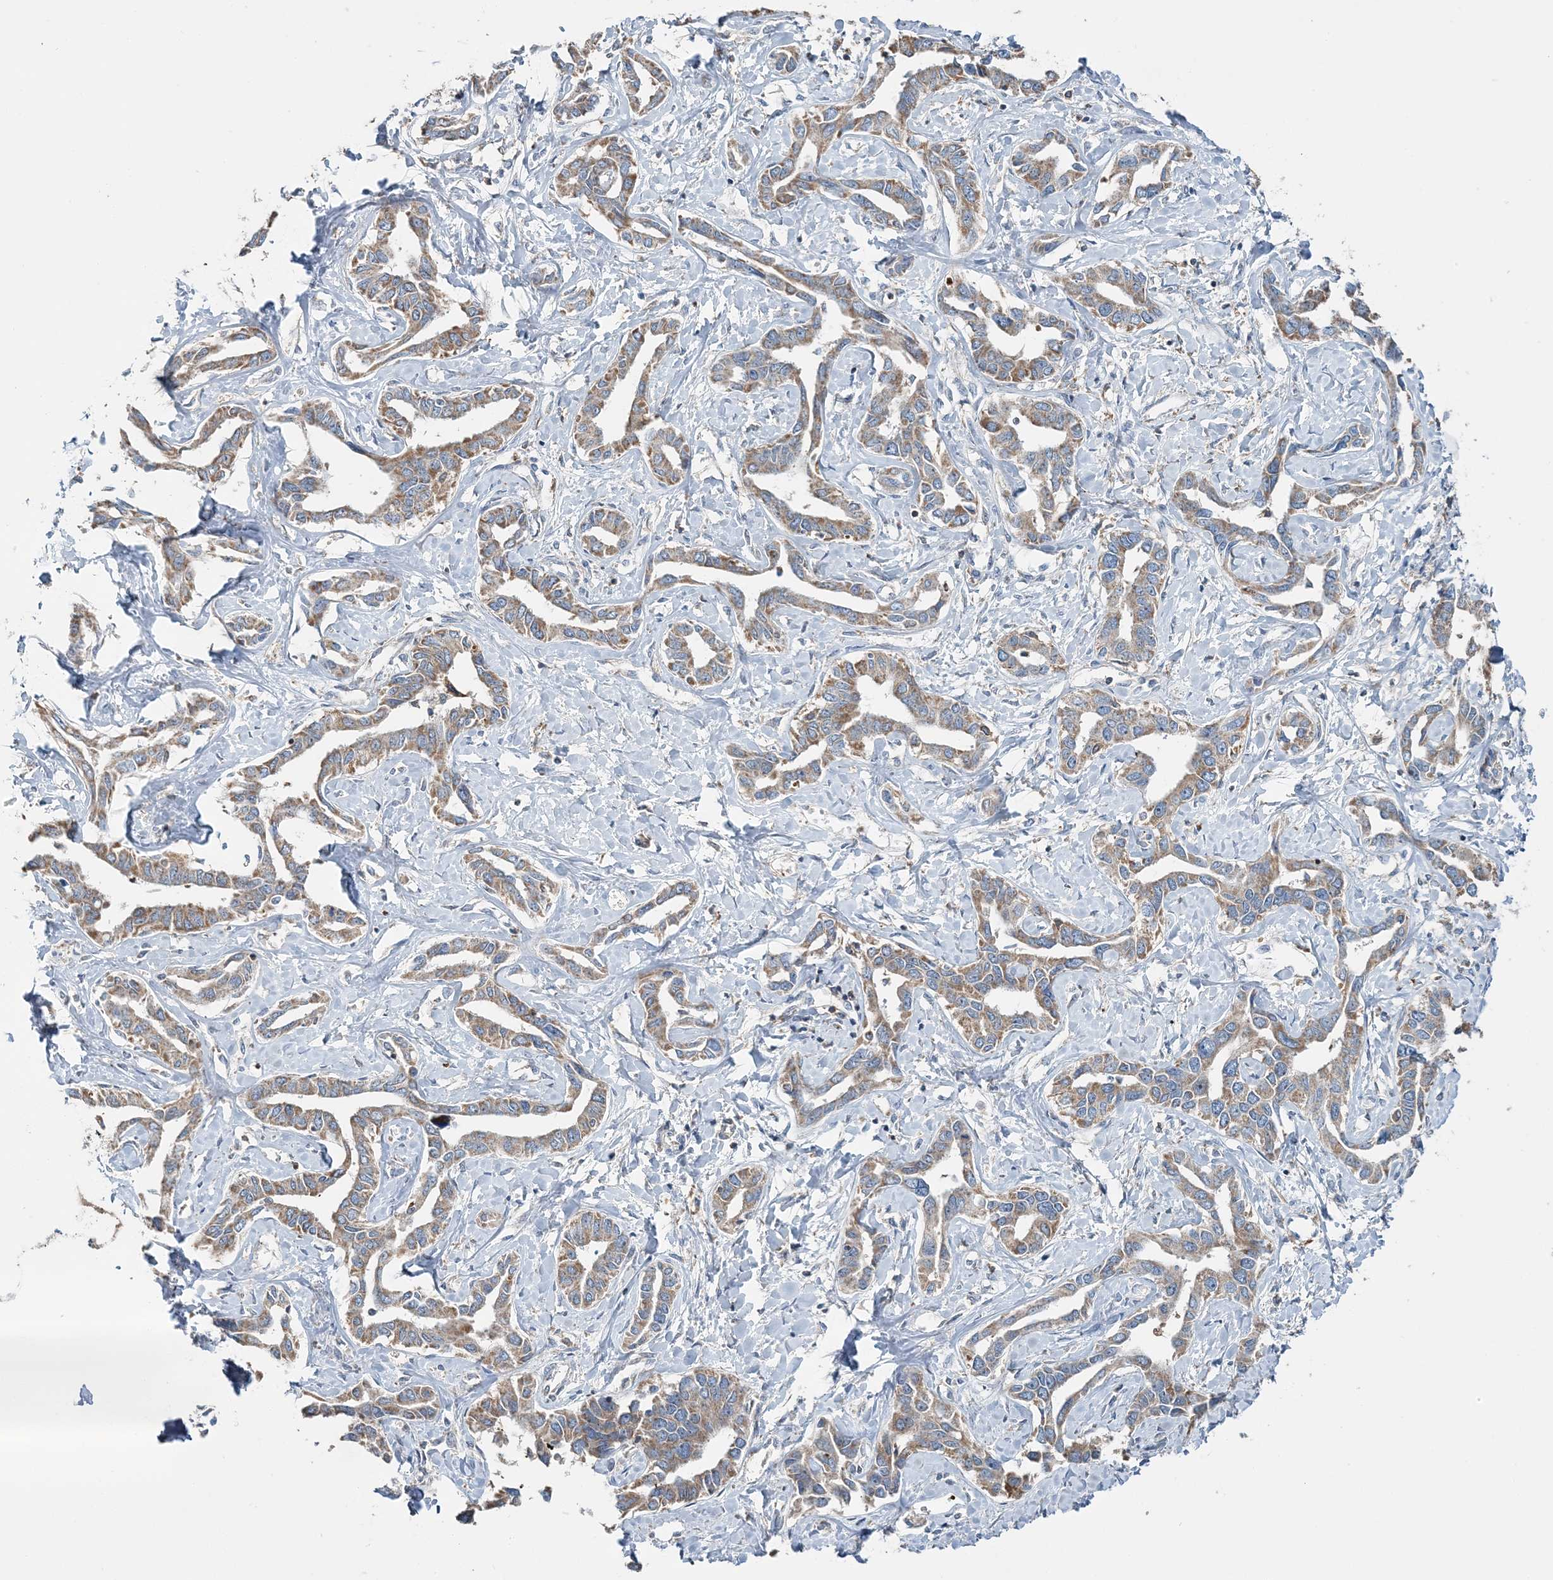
{"staining": {"intensity": "moderate", "quantity": ">75%", "location": "cytoplasmic/membranous"}, "tissue": "liver cancer", "cell_type": "Tumor cells", "image_type": "cancer", "snomed": [{"axis": "morphology", "description": "Cholangiocarcinoma"}, {"axis": "topography", "description": "Liver"}], "caption": "A high-resolution image shows IHC staining of liver cholangiocarcinoma, which exhibits moderate cytoplasmic/membranous expression in about >75% of tumor cells.", "gene": "TMLHE", "patient": {"sex": "male", "age": 59}}